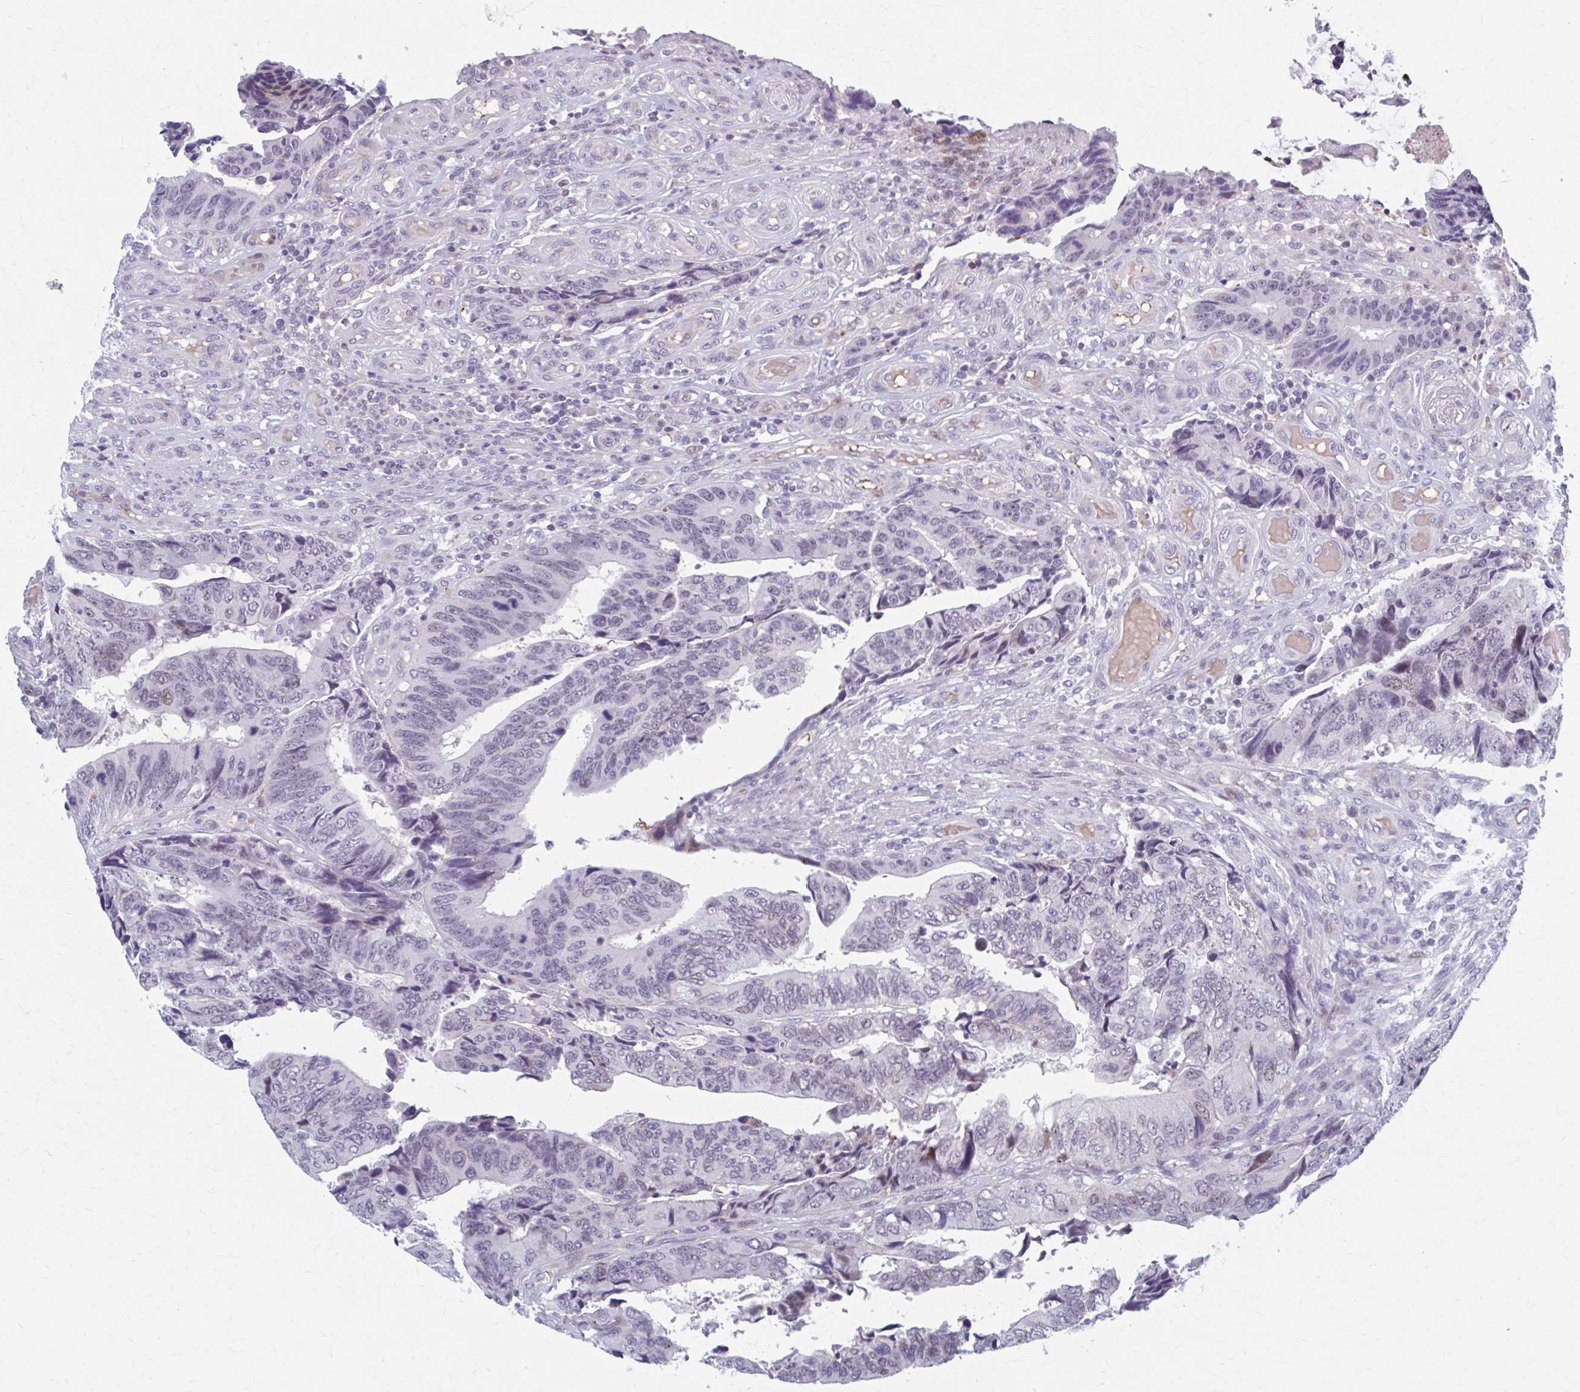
{"staining": {"intensity": "negative", "quantity": "none", "location": "none"}, "tissue": "colorectal cancer", "cell_type": "Tumor cells", "image_type": "cancer", "snomed": [{"axis": "morphology", "description": "Adenocarcinoma, NOS"}, {"axis": "topography", "description": "Colon"}], "caption": "Tumor cells are negative for protein expression in human colorectal cancer. (Immunohistochemistry, brightfield microscopy, high magnification).", "gene": "ABHD16B", "patient": {"sex": "male", "age": 87}}